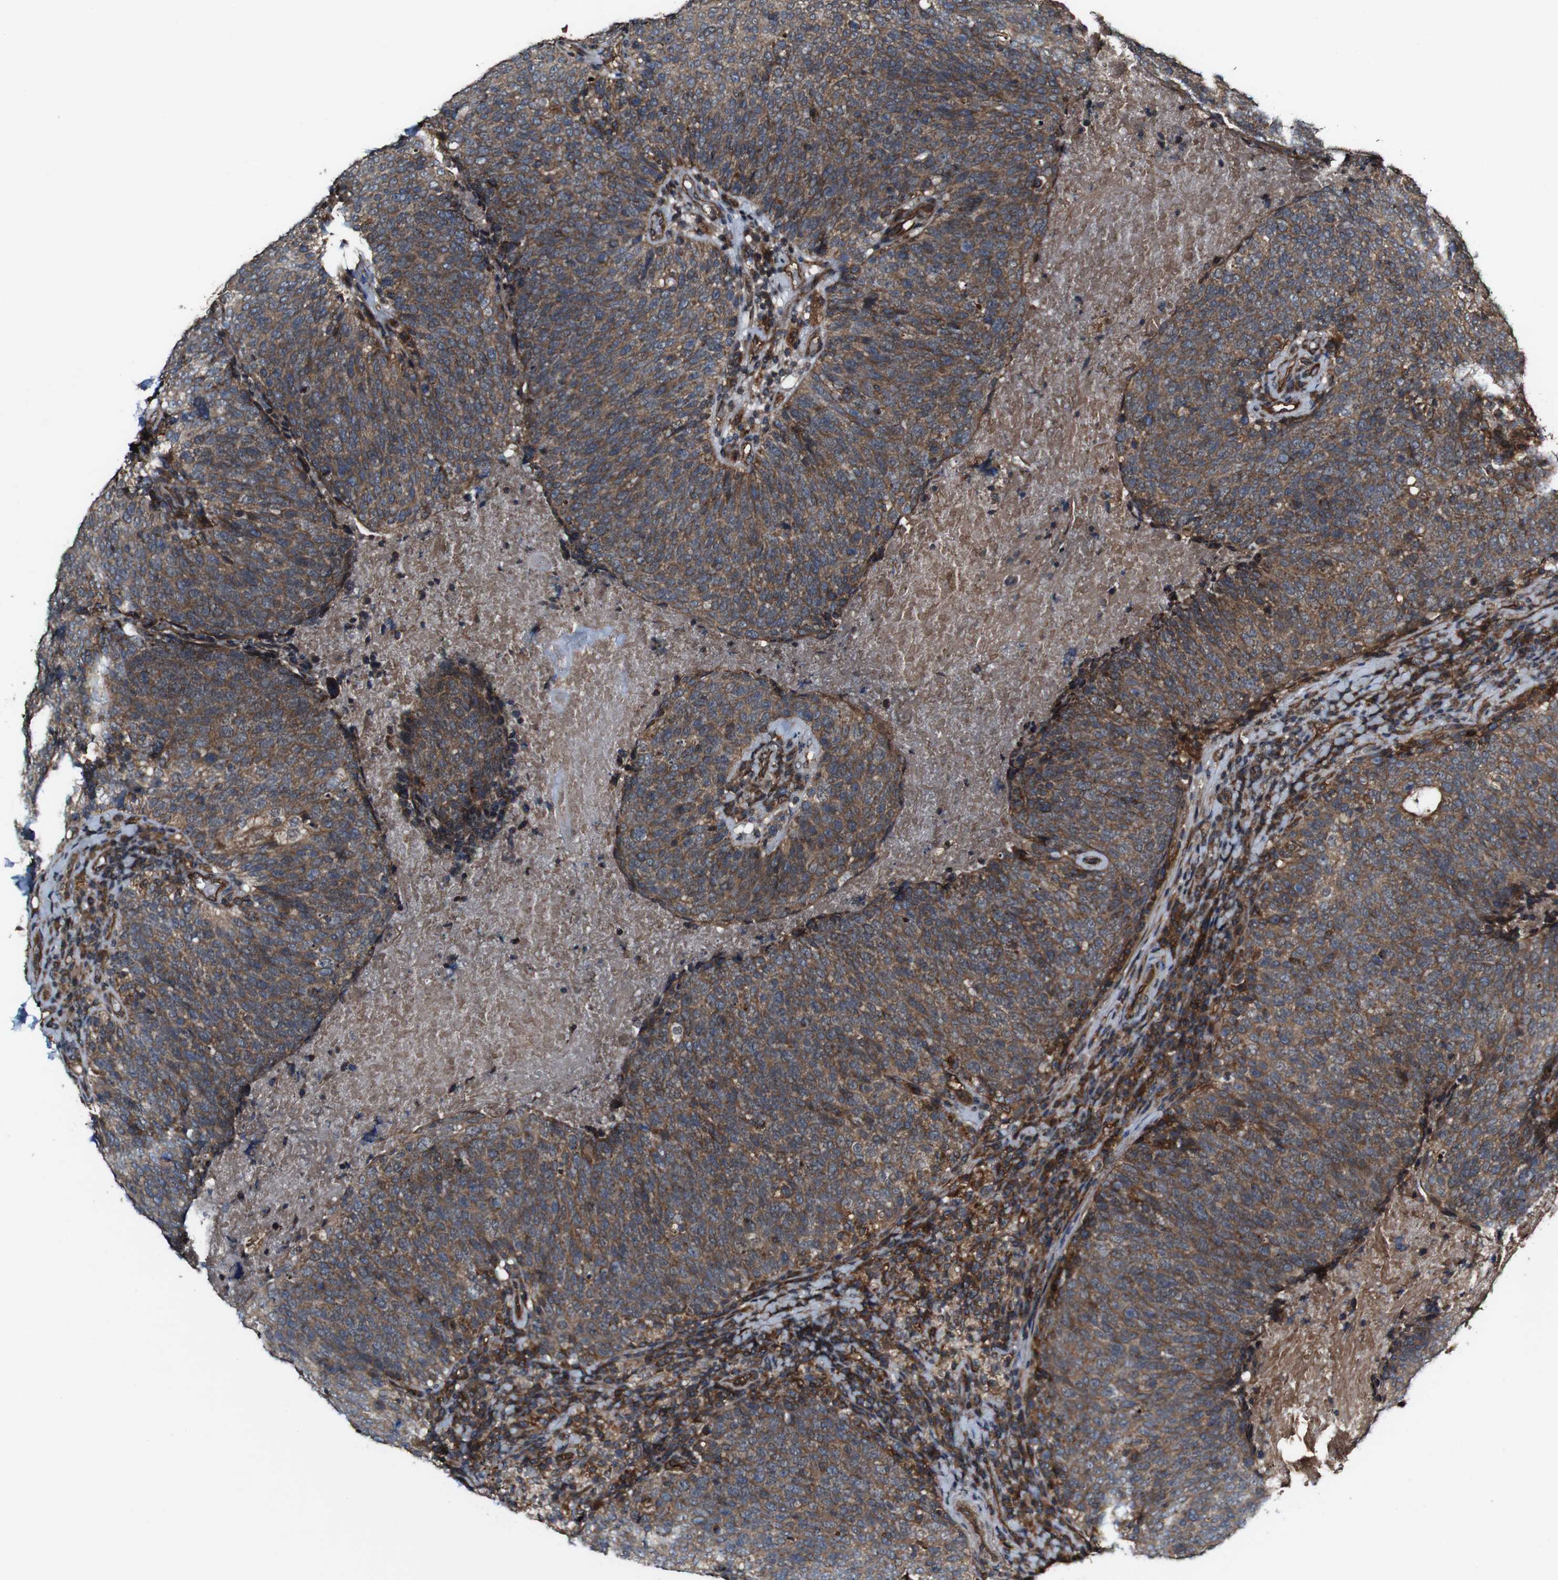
{"staining": {"intensity": "strong", "quantity": ">75%", "location": "cytoplasmic/membranous"}, "tissue": "head and neck cancer", "cell_type": "Tumor cells", "image_type": "cancer", "snomed": [{"axis": "morphology", "description": "Squamous cell carcinoma, NOS"}, {"axis": "morphology", "description": "Squamous cell carcinoma, metastatic, NOS"}, {"axis": "topography", "description": "Lymph node"}, {"axis": "topography", "description": "Head-Neck"}], "caption": "High-power microscopy captured an IHC image of head and neck cancer (squamous cell carcinoma), revealing strong cytoplasmic/membranous staining in approximately >75% of tumor cells. (DAB (3,3'-diaminobenzidine) IHC, brown staining for protein, blue staining for nuclei).", "gene": "BTN3A3", "patient": {"sex": "male", "age": 62}}